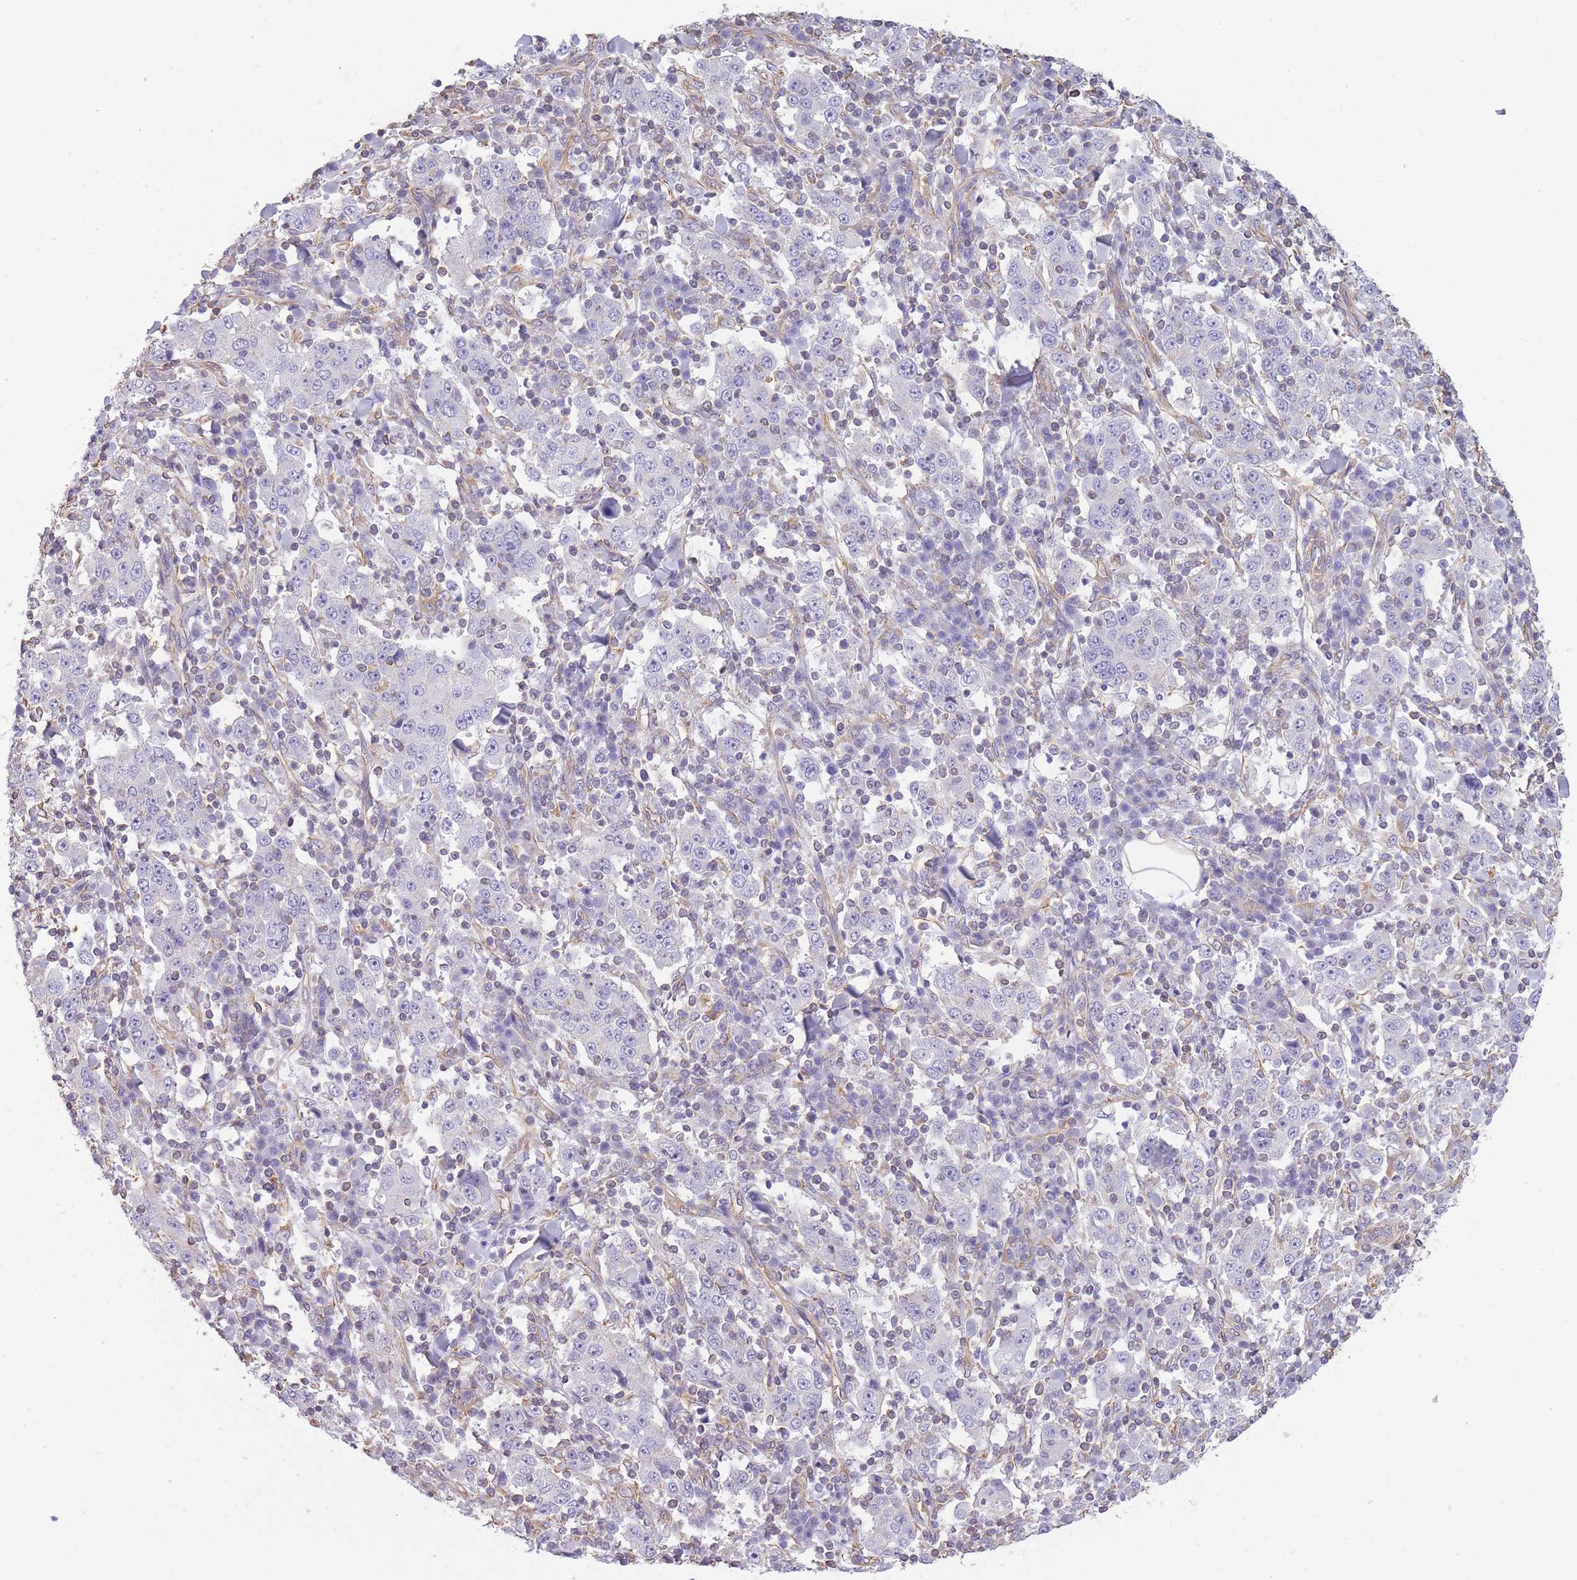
{"staining": {"intensity": "negative", "quantity": "none", "location": "none"}, "tissue": "stomach cancer", "cell_type": "Tumor cells", "image_type": "cancer", "snomed": [{"axis": "morphology", "description": "Normal tissue, NOS"}, {"axis": "morphology", "description": "Adenocarcinoma, NOS"}, {"axis": "topography", "description": "Stomach, upper"}, {"axis": "topography", "description": "Stomach"}], "caption": "IHC micrograph of human adenocarcinoma (stomach) stained for a protein (brown), which exhibits no expression in tumor cells.", "gene": "ADD1", "patient": {"sex": "male", "age": 59}}